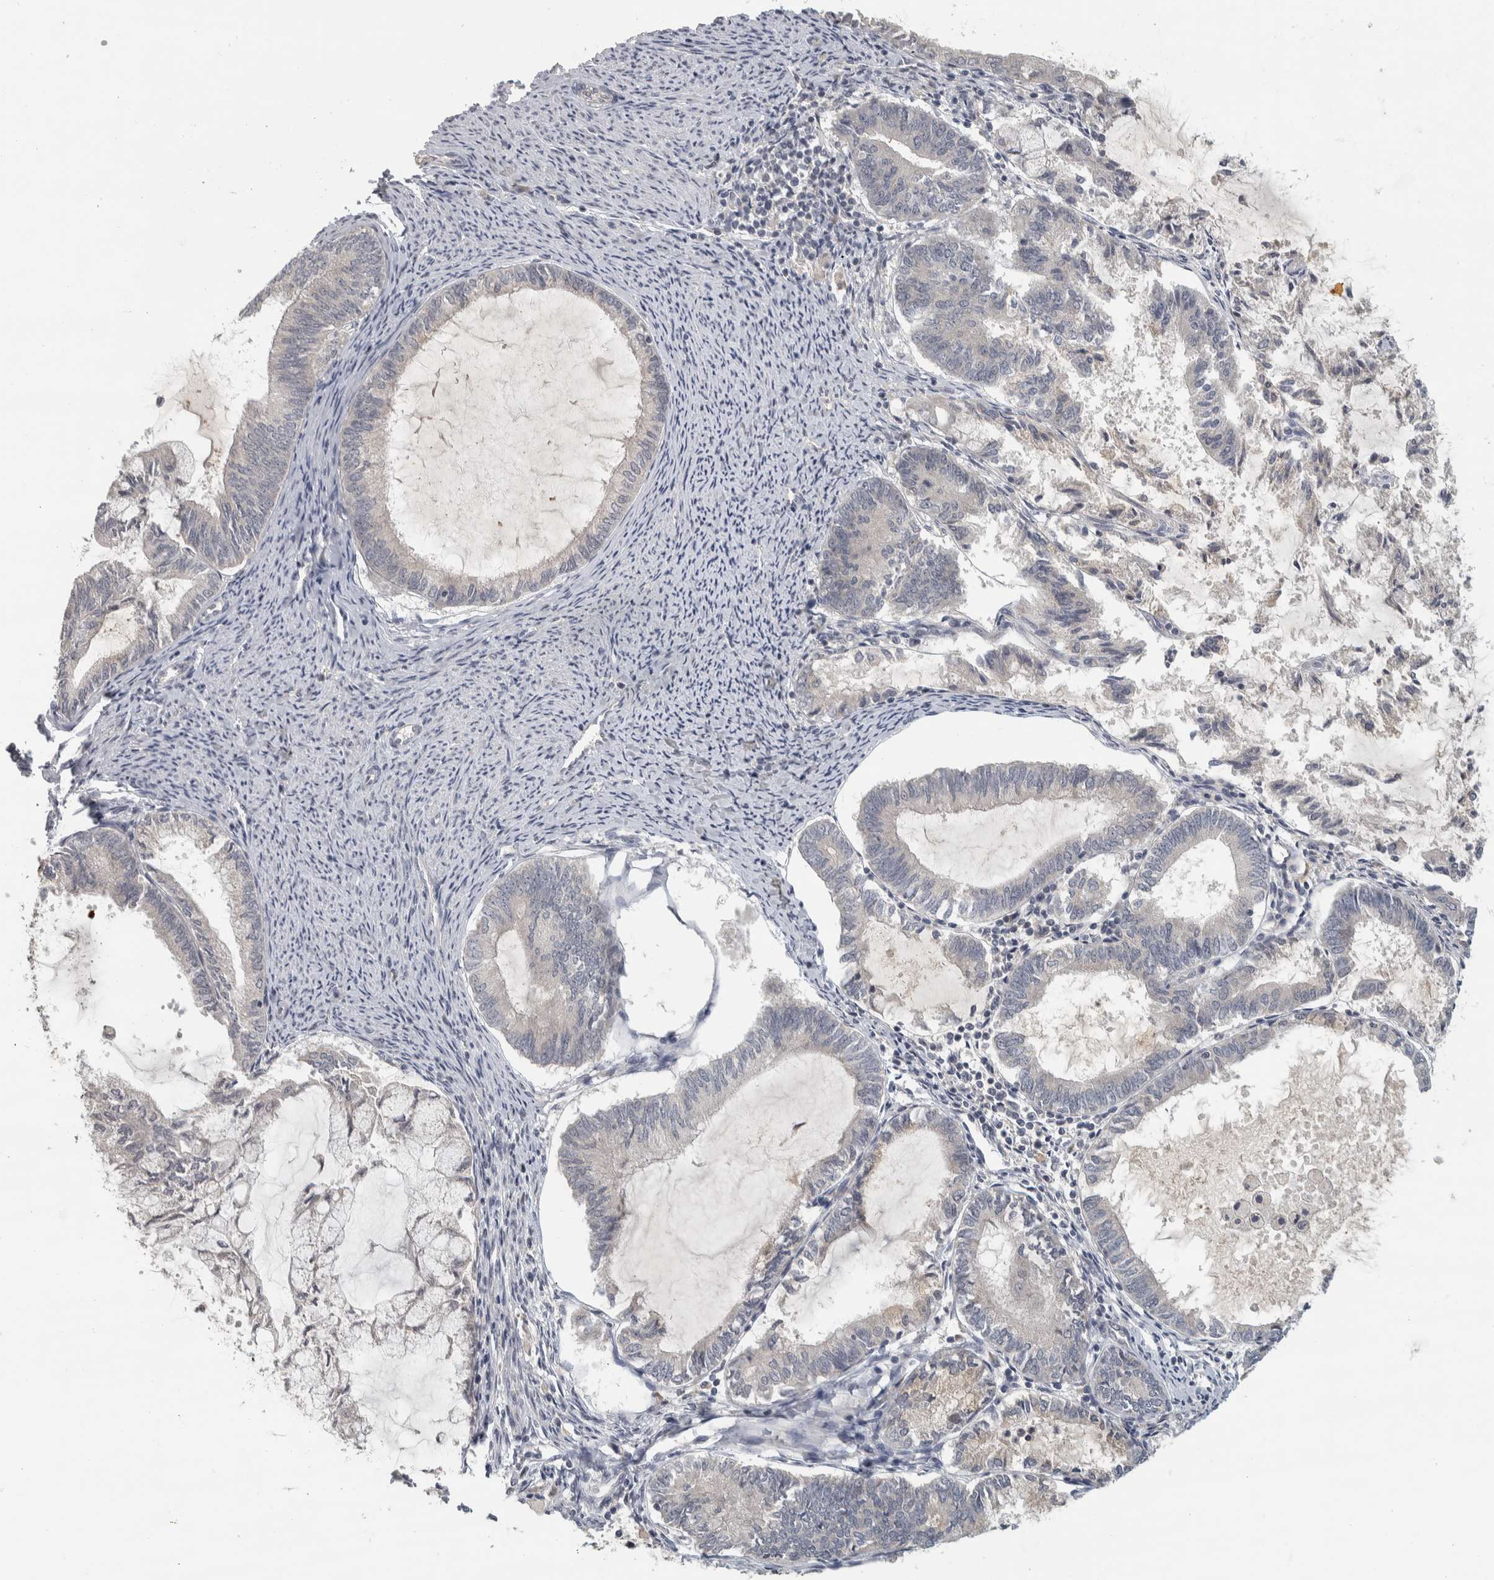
{"staining": {"intensity": "negative", "quantity": "none", "location": "none"}, "tissue": "endometrial cancer", "cell_type": "Tumor cells", "image_type": "cancer", "snomed": [{"axis": "morphology", "description": "Adenocarcinoma, NOS"}, {"axis": "topography", "description": "Endometrium"}], "caption": "A high-resolution micrograph shows IHC staining of endometrial cancer, which reveals no significant expression in tumor cells.", "gene": "AFP", "patient": {"sex": "female", "age": 86}}